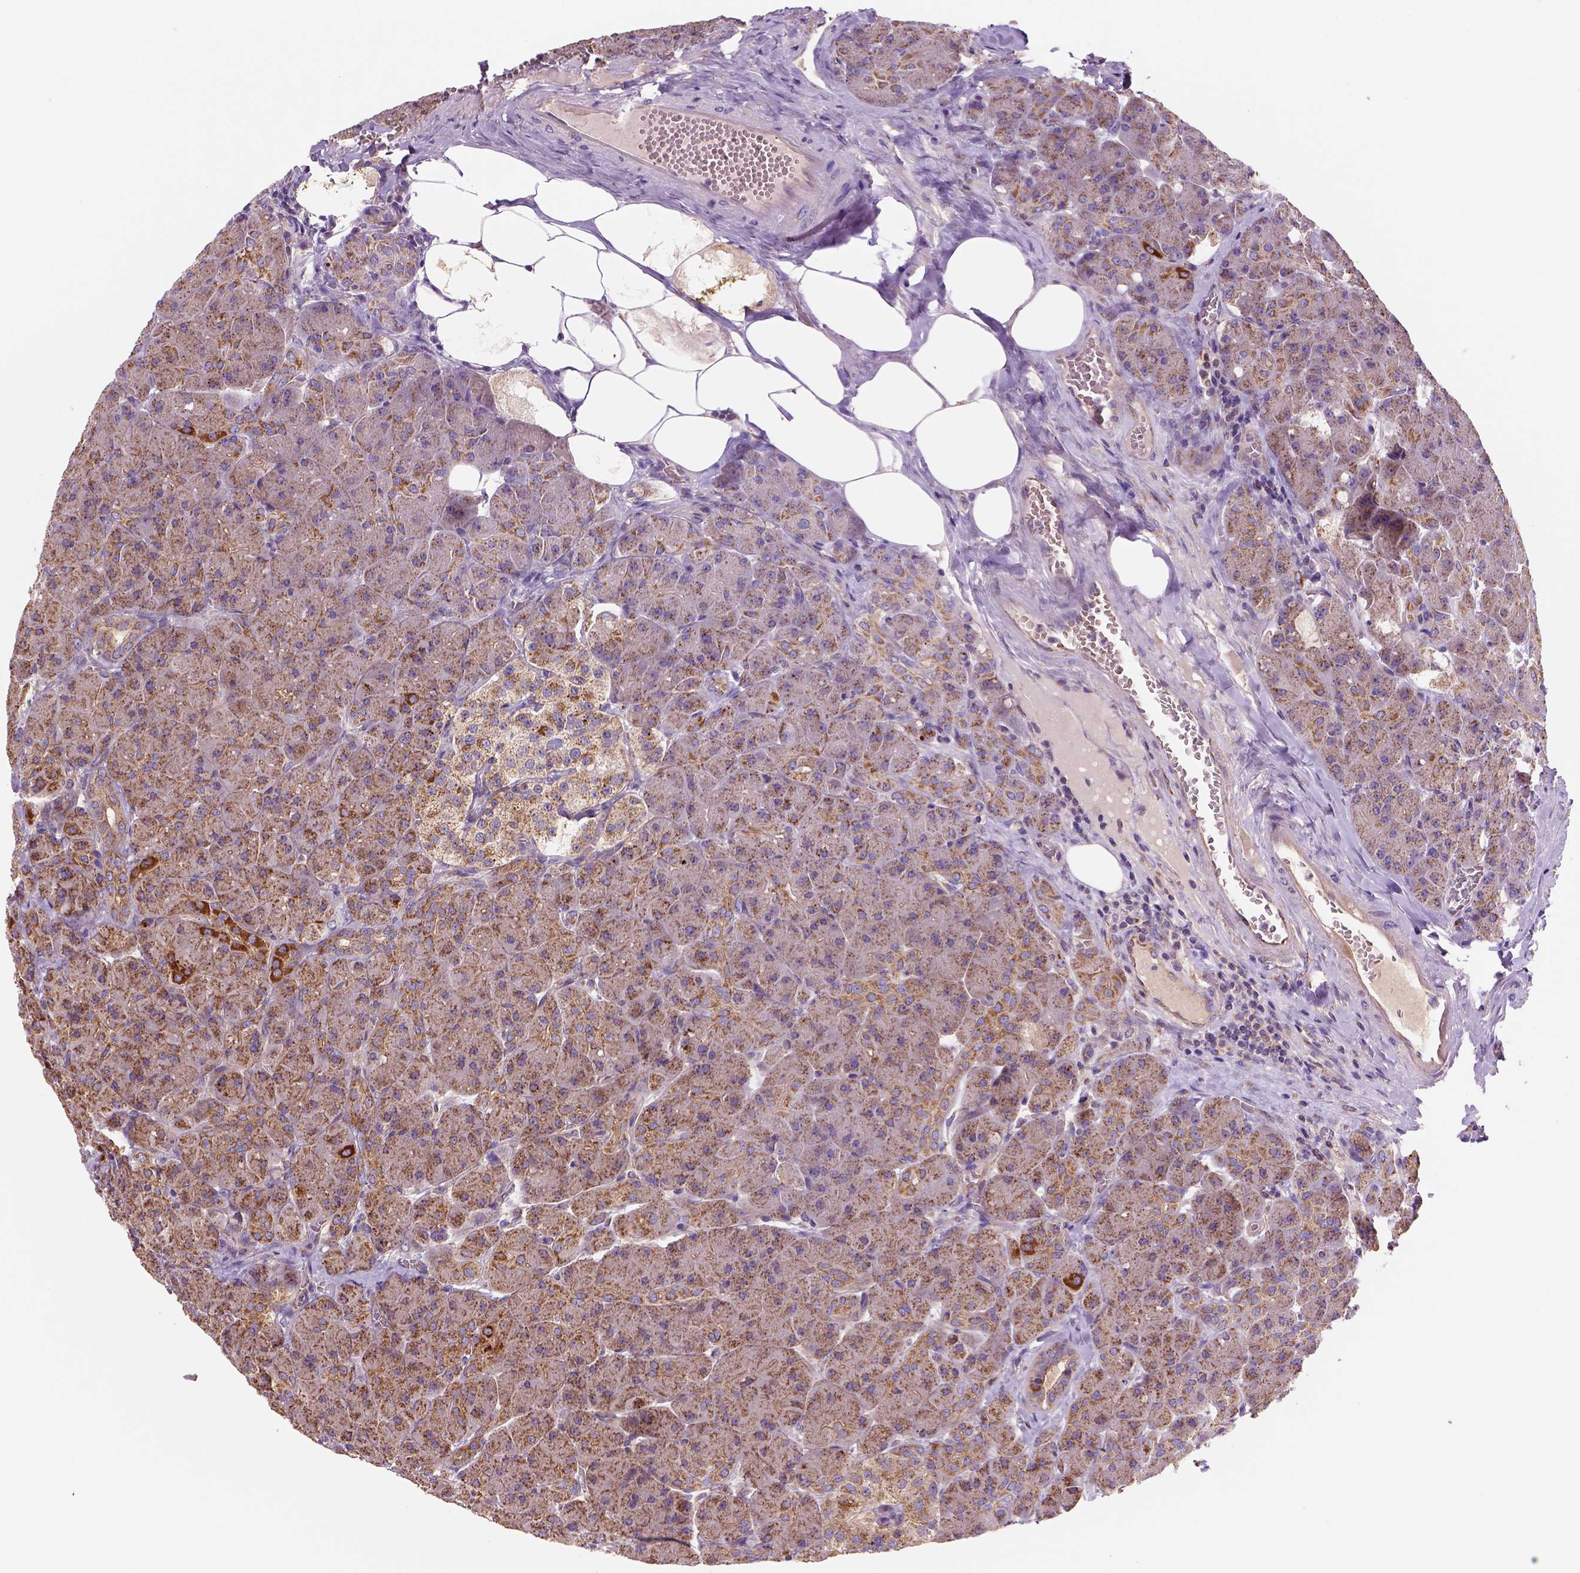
{"staining": {"intensity": "strong", "quantity": "<25%", "location": "cytoplasmic/membranous"}, "tissue": "pancreas", "cell_type": "Exocrine glandular cells", "image_type": "normal", "snomed": [{"axis": "morphology", "description": "Normal tissue, NOS"}, {"axis": "topography", "description": "Pancreas"}], "caption": "Brown immunohistochemical staining in benign human pancreas reveals strong cytoplasmic/membranous expression in about <25% of exocrine glandular cells.", "gene": "WARS2", "patient": {"sex": "male", "age": 55}}